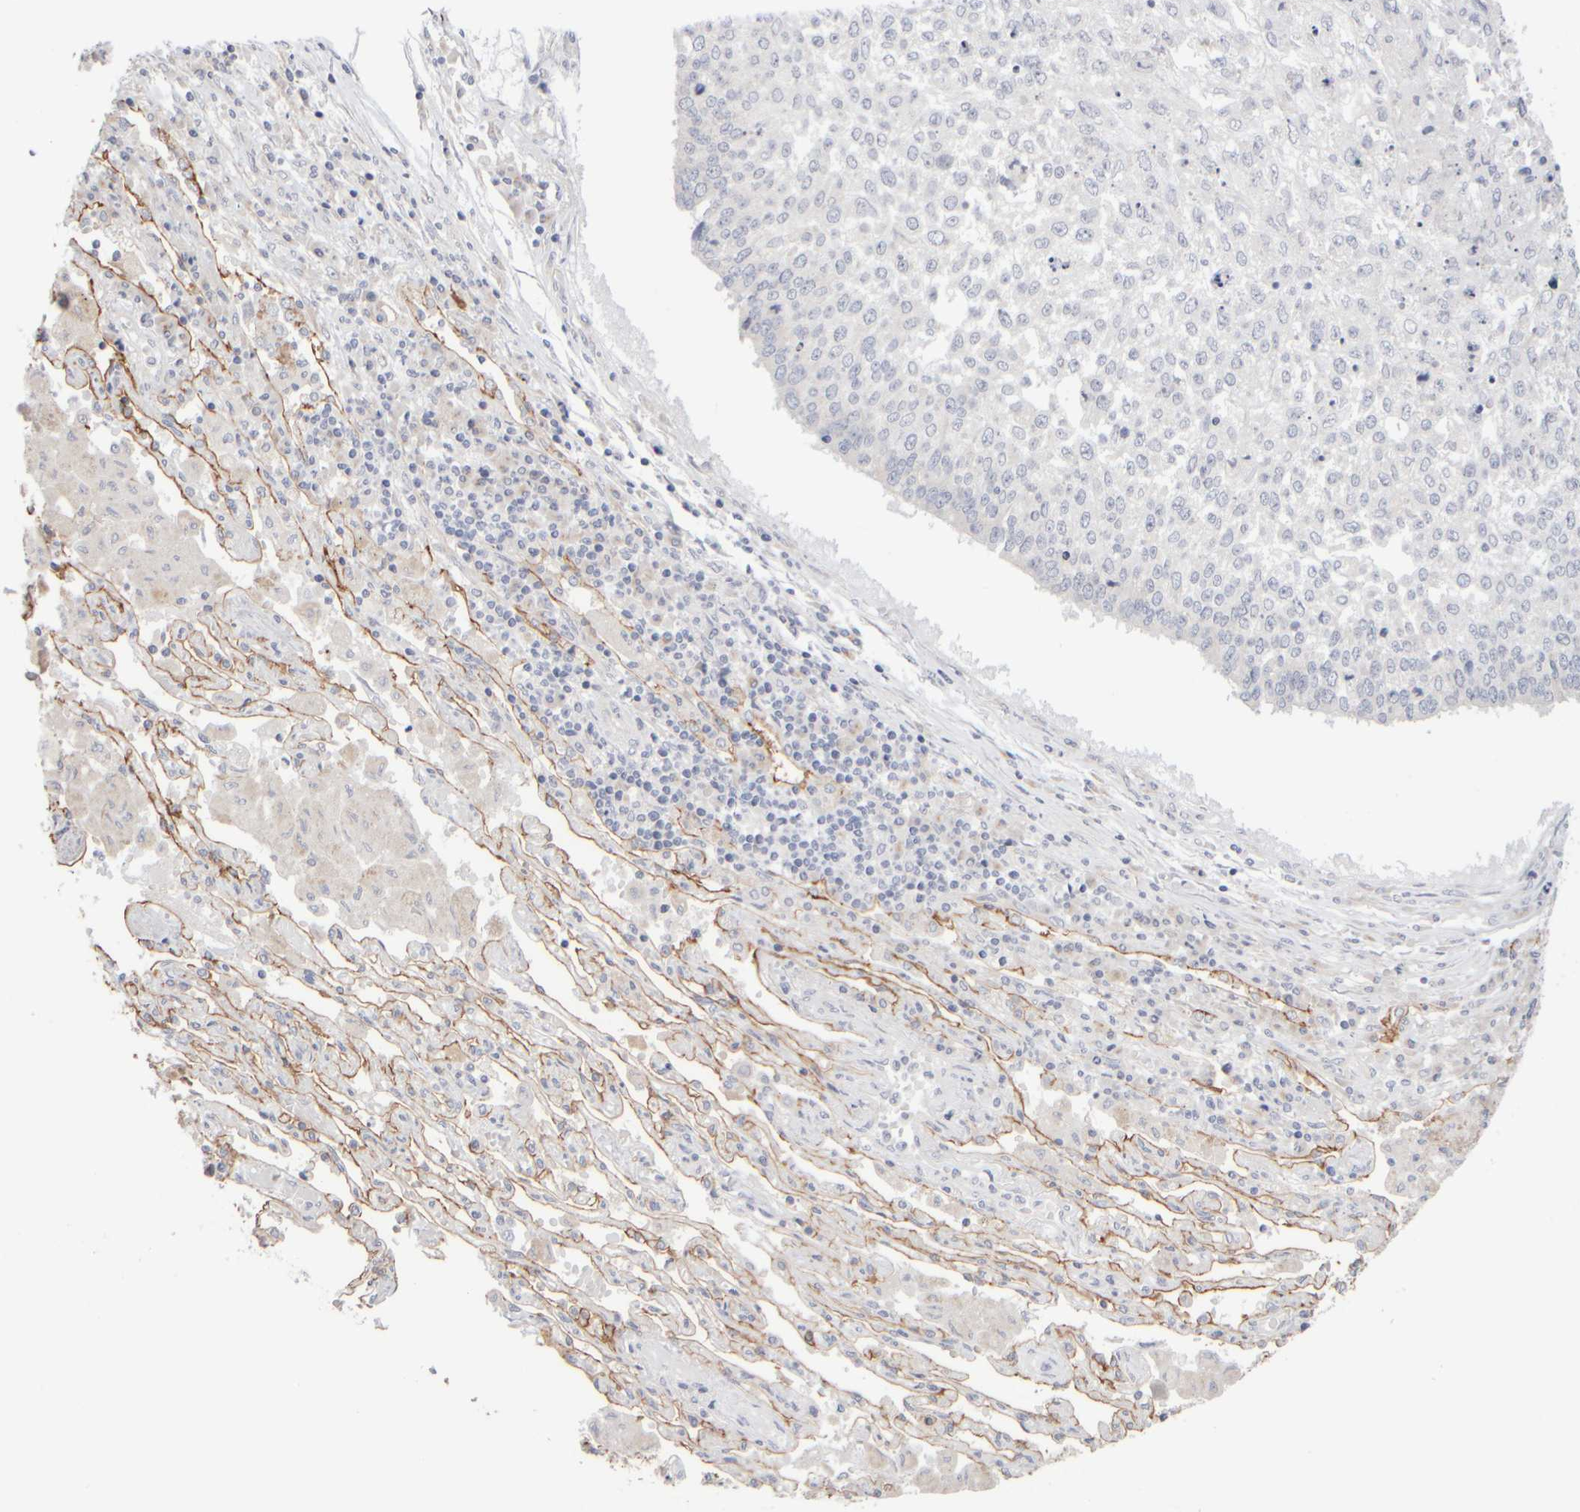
{"staining": {"intensity": "negative", "quantity": "none", "location": "none"}, "tissue": "lung cancer", "cell_type": "Tumor cells", "image_type": "cancer", "snomed": [{"axis": "morphology", "description": "Normal tissue, NOS"}, {"axis": "morphology", "description": "Squamous cell carcinoma, NOS"}, {"axis": "topography", "description": "Cartilage tissue"}, {"axis": "topography", "description": "Bronchus"}, {"axis": "topography", "description": "Lung"}, {"axis": "topography", "description": "Peripheral nerve tissue"}], "caption": "High power microscopy photomicrograph of an immunohistochemistry (IHC) histopathology image of squamous cell carcinoma (lung), revealing no significant staining in tumor cells. (Stains: DAB (3,3'-diaminobenzidine) IHC with hematoxylin counter stain, Microscopy: brightfield microscopy at high magnification).", "gene": "GOPC", "patient": {"sex": "female", "age": 49}}